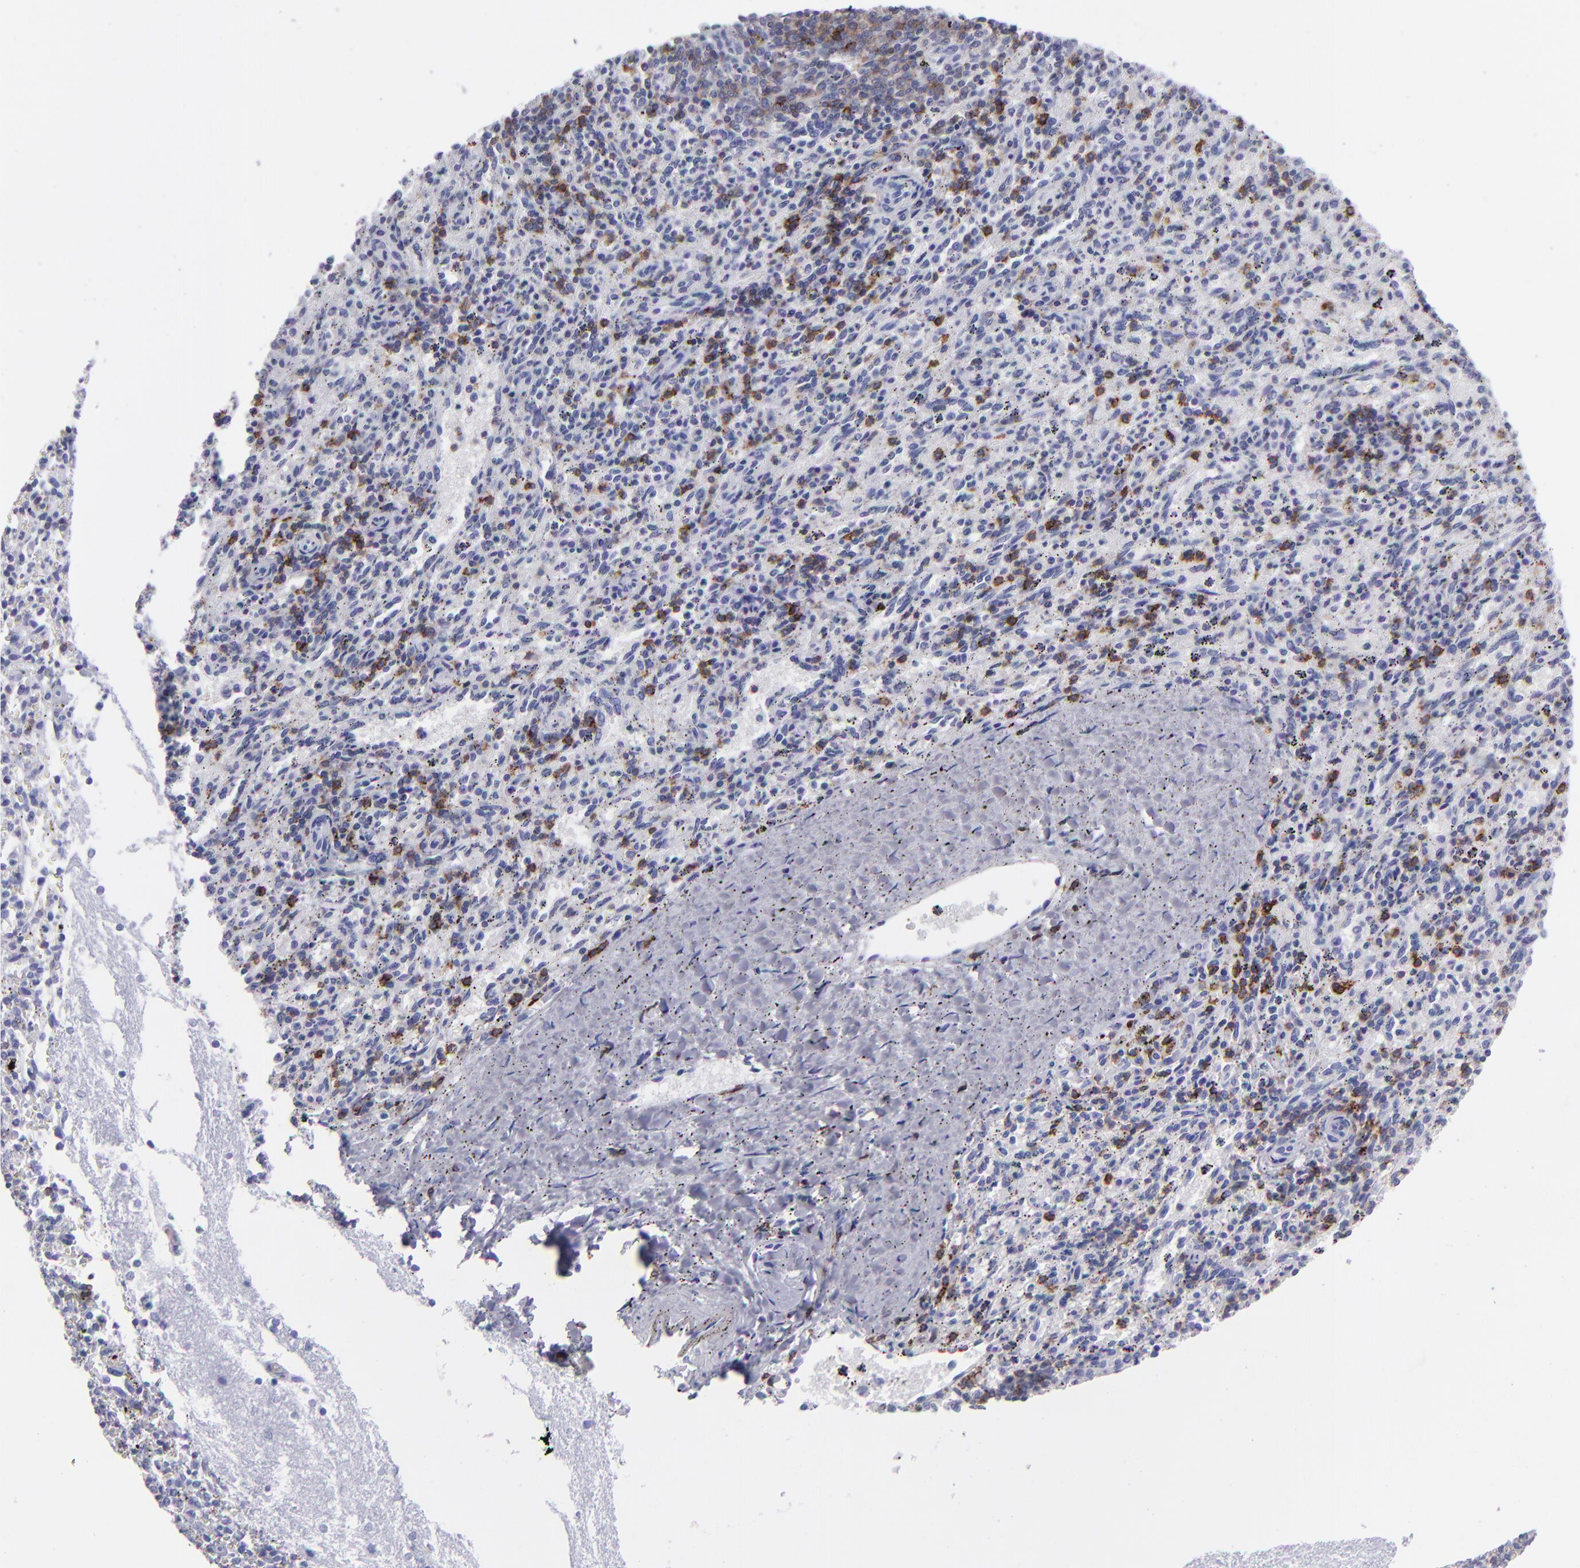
{"staining": {"intensity": "strong", "quantity": "<25%", "location": "cytoplasmic/membranous"}, "tissue": "spleen", "cell_type": "Cells in red pulp", "image_type": "normal", "snomed": [{"axis": "morphology", "description": "Normal tissue, NOS"}, {"axis": "topography", "description": "Spleen"}], "caption": "Immunohistochemical staining of benign spleen demonstrates medium levels of strong cytoplasmic/membranous staining in about <25% of cells in red pulp.", "gene": "CD6", "patient": {"sex": "female", "age": 10}}